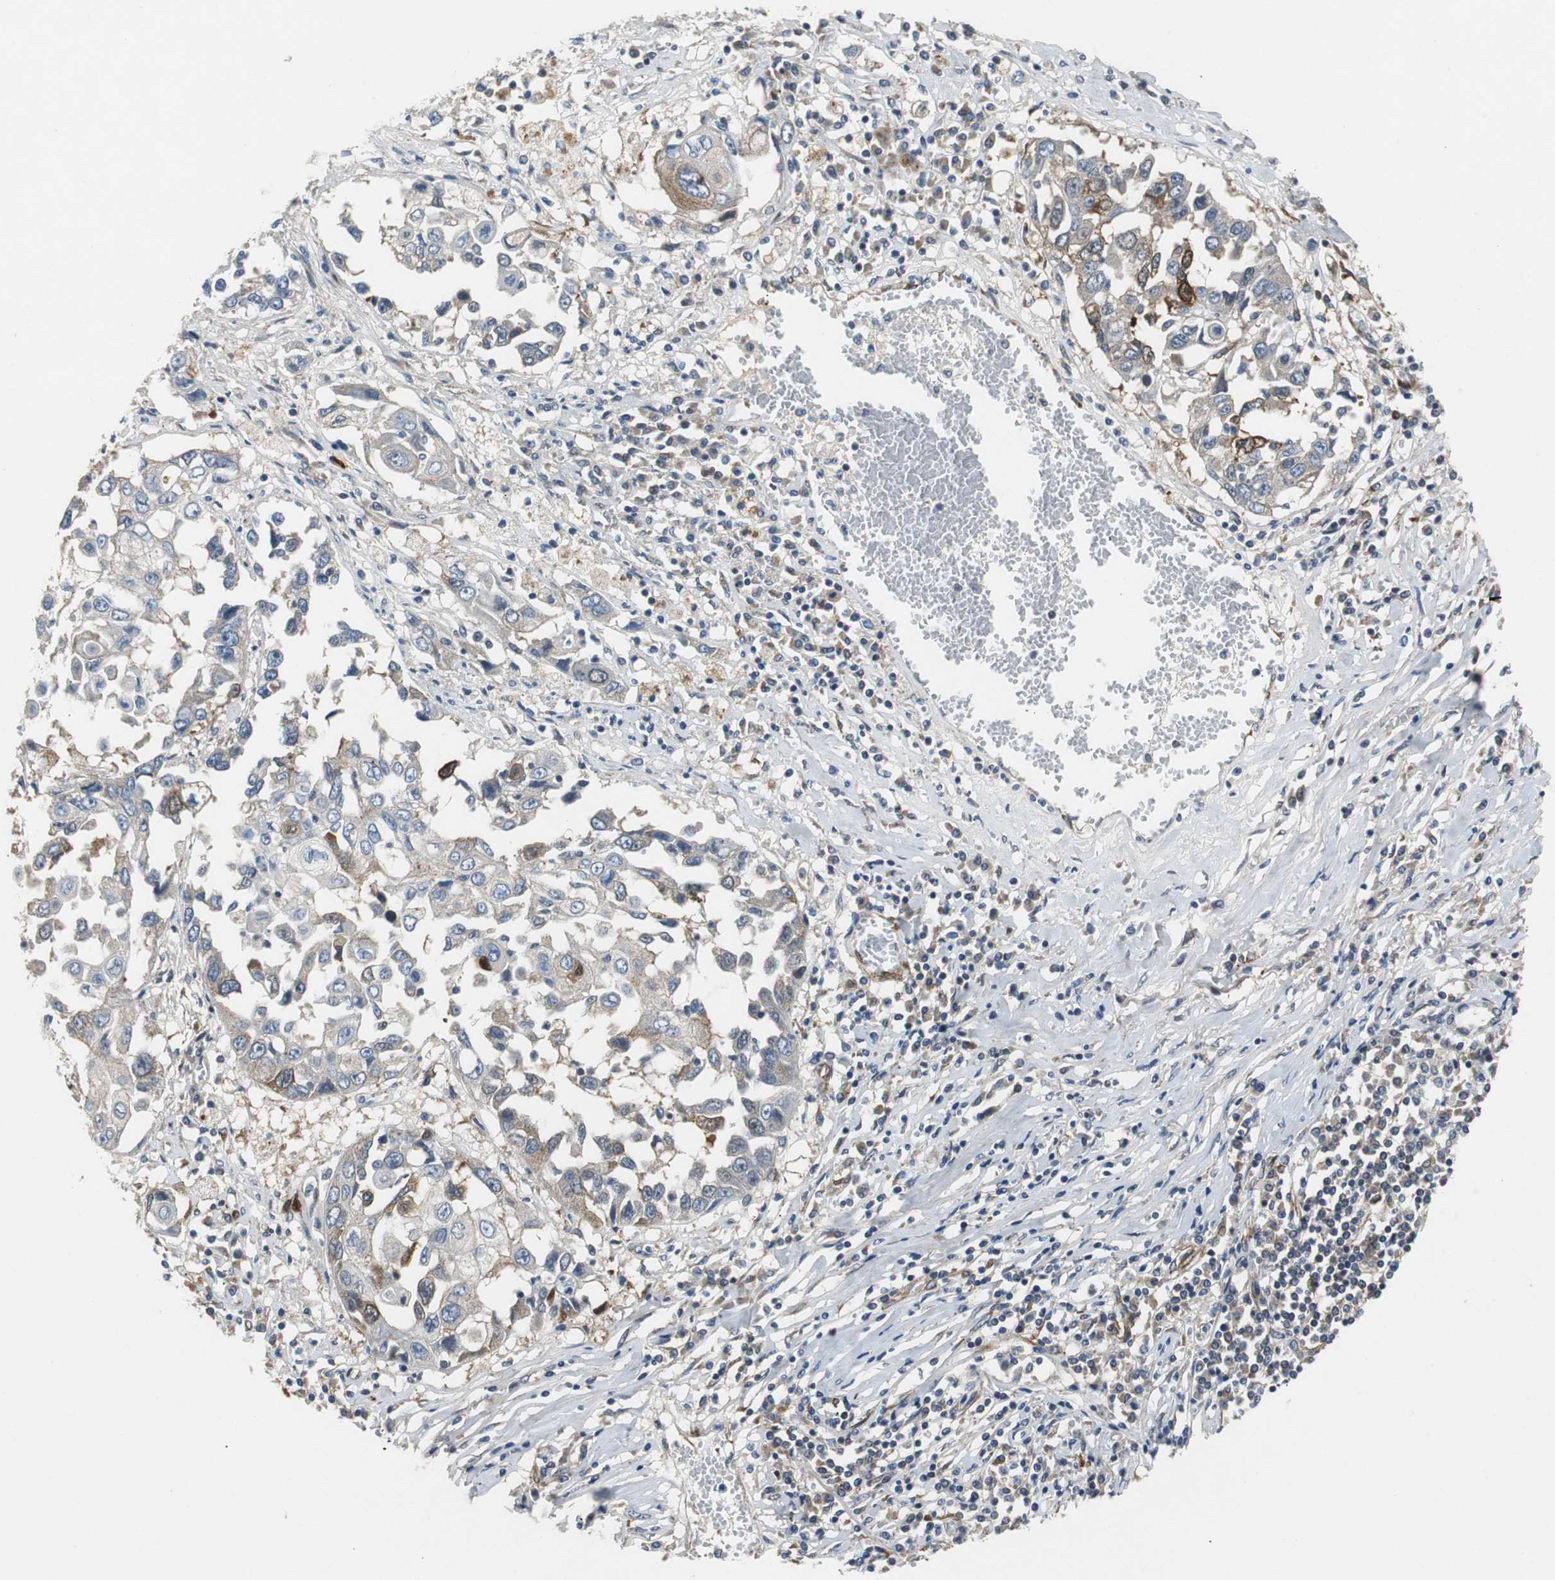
{"staining": {"intensity": "weak", "quantity": "25%-75%", "location": "cytoplasmic/membranous"}, "tissue": "lung cancer", "cell_type": "Tumor cells", "image_type": "cancer", "snomed": [{"axis": "morphology", "description": "Squamous cell carcinoma, NOS"}, {"axis": "topography", "description": "Lung"}], "caption": "There is low levels of weak cytoplasmic/membranous expression in tumor cells of lung squamous cell carcinoma, as demonstrated by immunohistochemical staining (brown color).", "gene": "ISCU", "patient": {"sex": "male", "age": 71}}